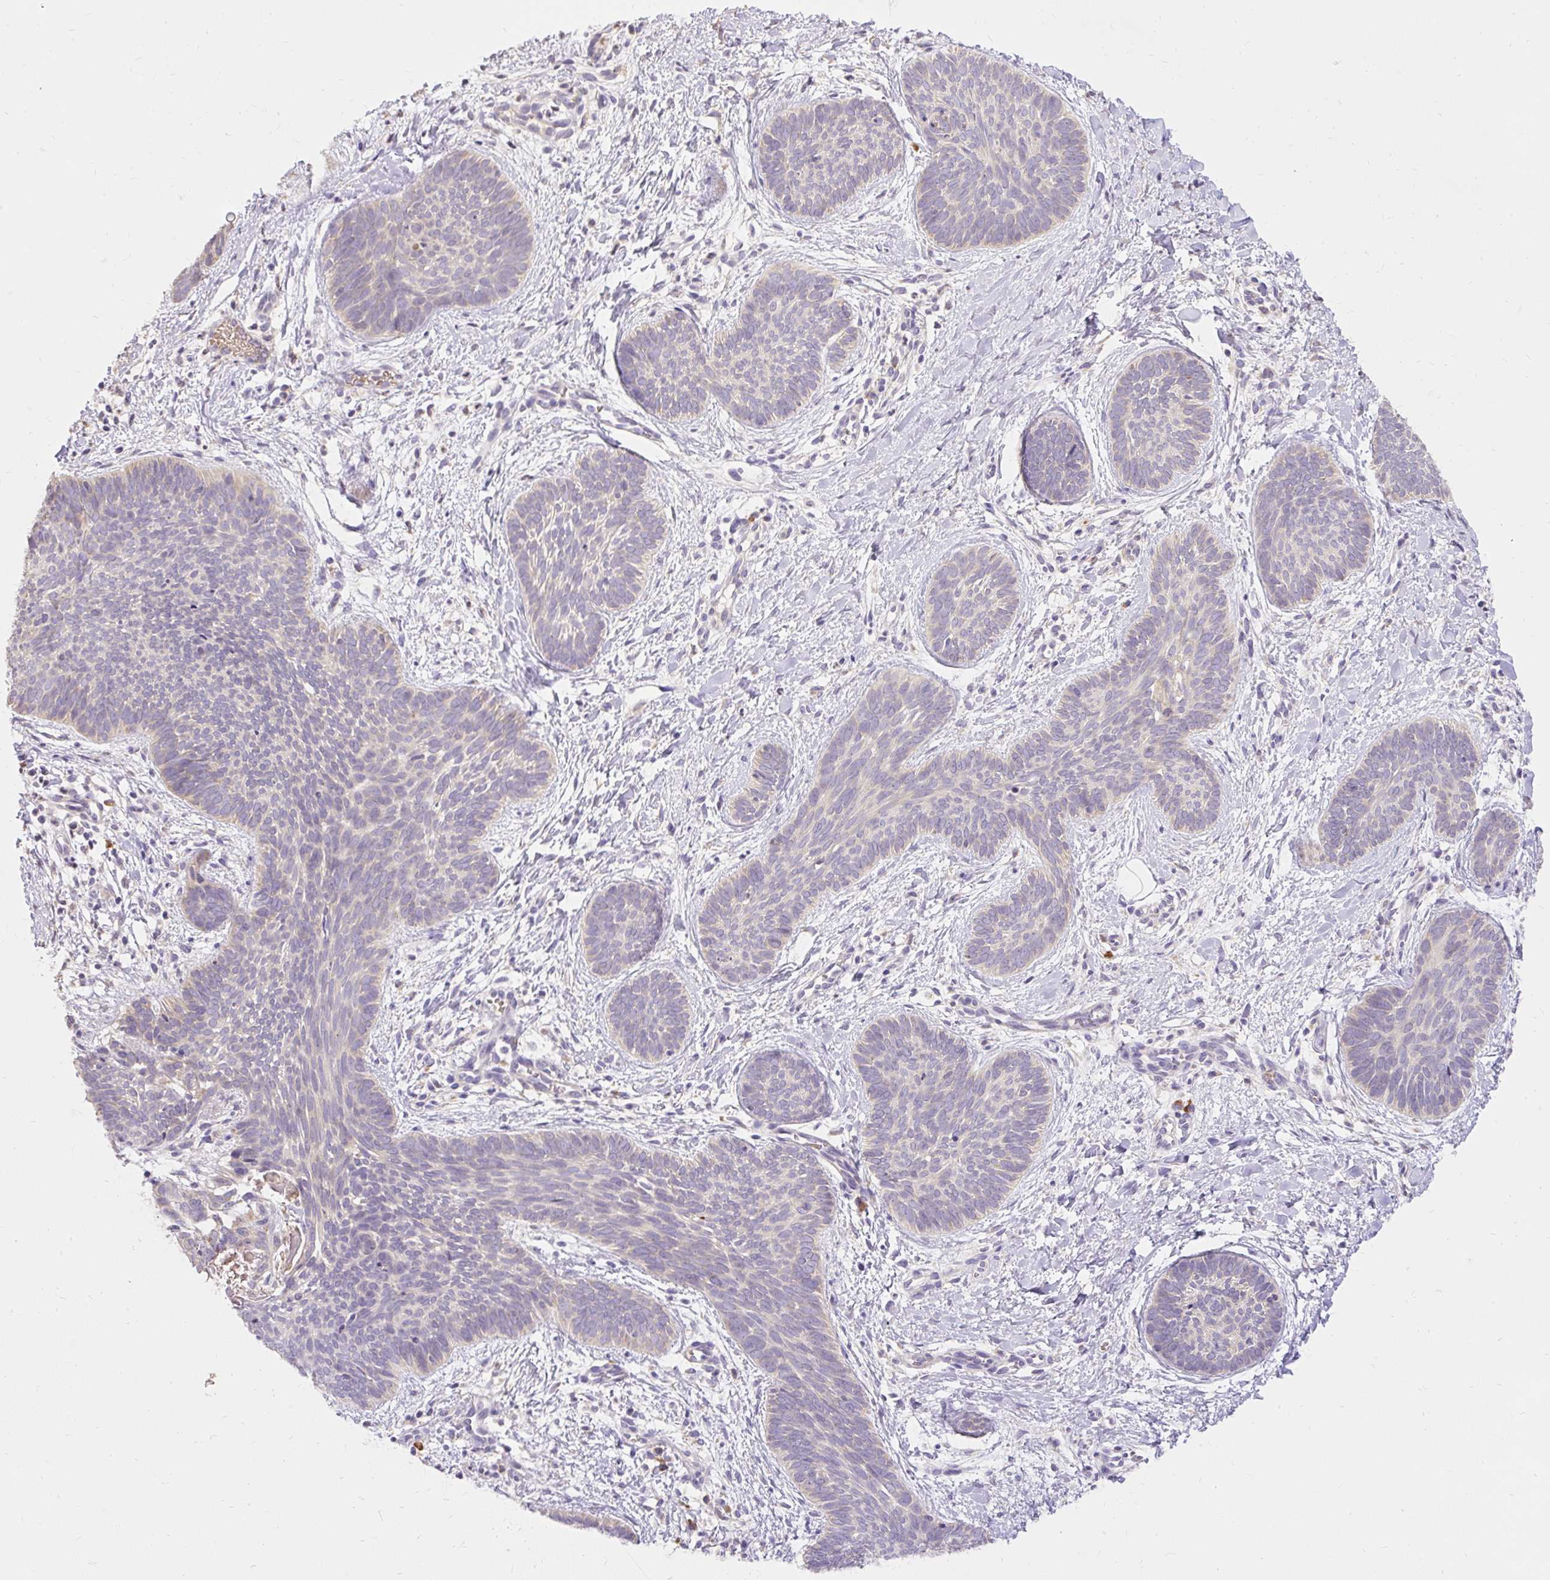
{"staining": {"intensity": "negative", "quantity": "none", "location": "none"}, "tissue": "skin cancer", "cell_type": "Tumor cells", "image_type": "cancer", "snomed": [{"axis": "morphology", "description": "Basal cell carcinoma"}, {"axis": "topography", "description": "Skin"}], "caption": "This histopathology image is of basal cell carcinoma (skin) stained with immunohistochemistry to label a protein in brown with the nuclei are counter-stained blue. There is no expression in tumor cells. The staining is performed using DAB brown chromogen with nuclei counter-stained in using hematoxylin.", "gene": "SEC63", "patient": {"sex": "female", "age": 81}}